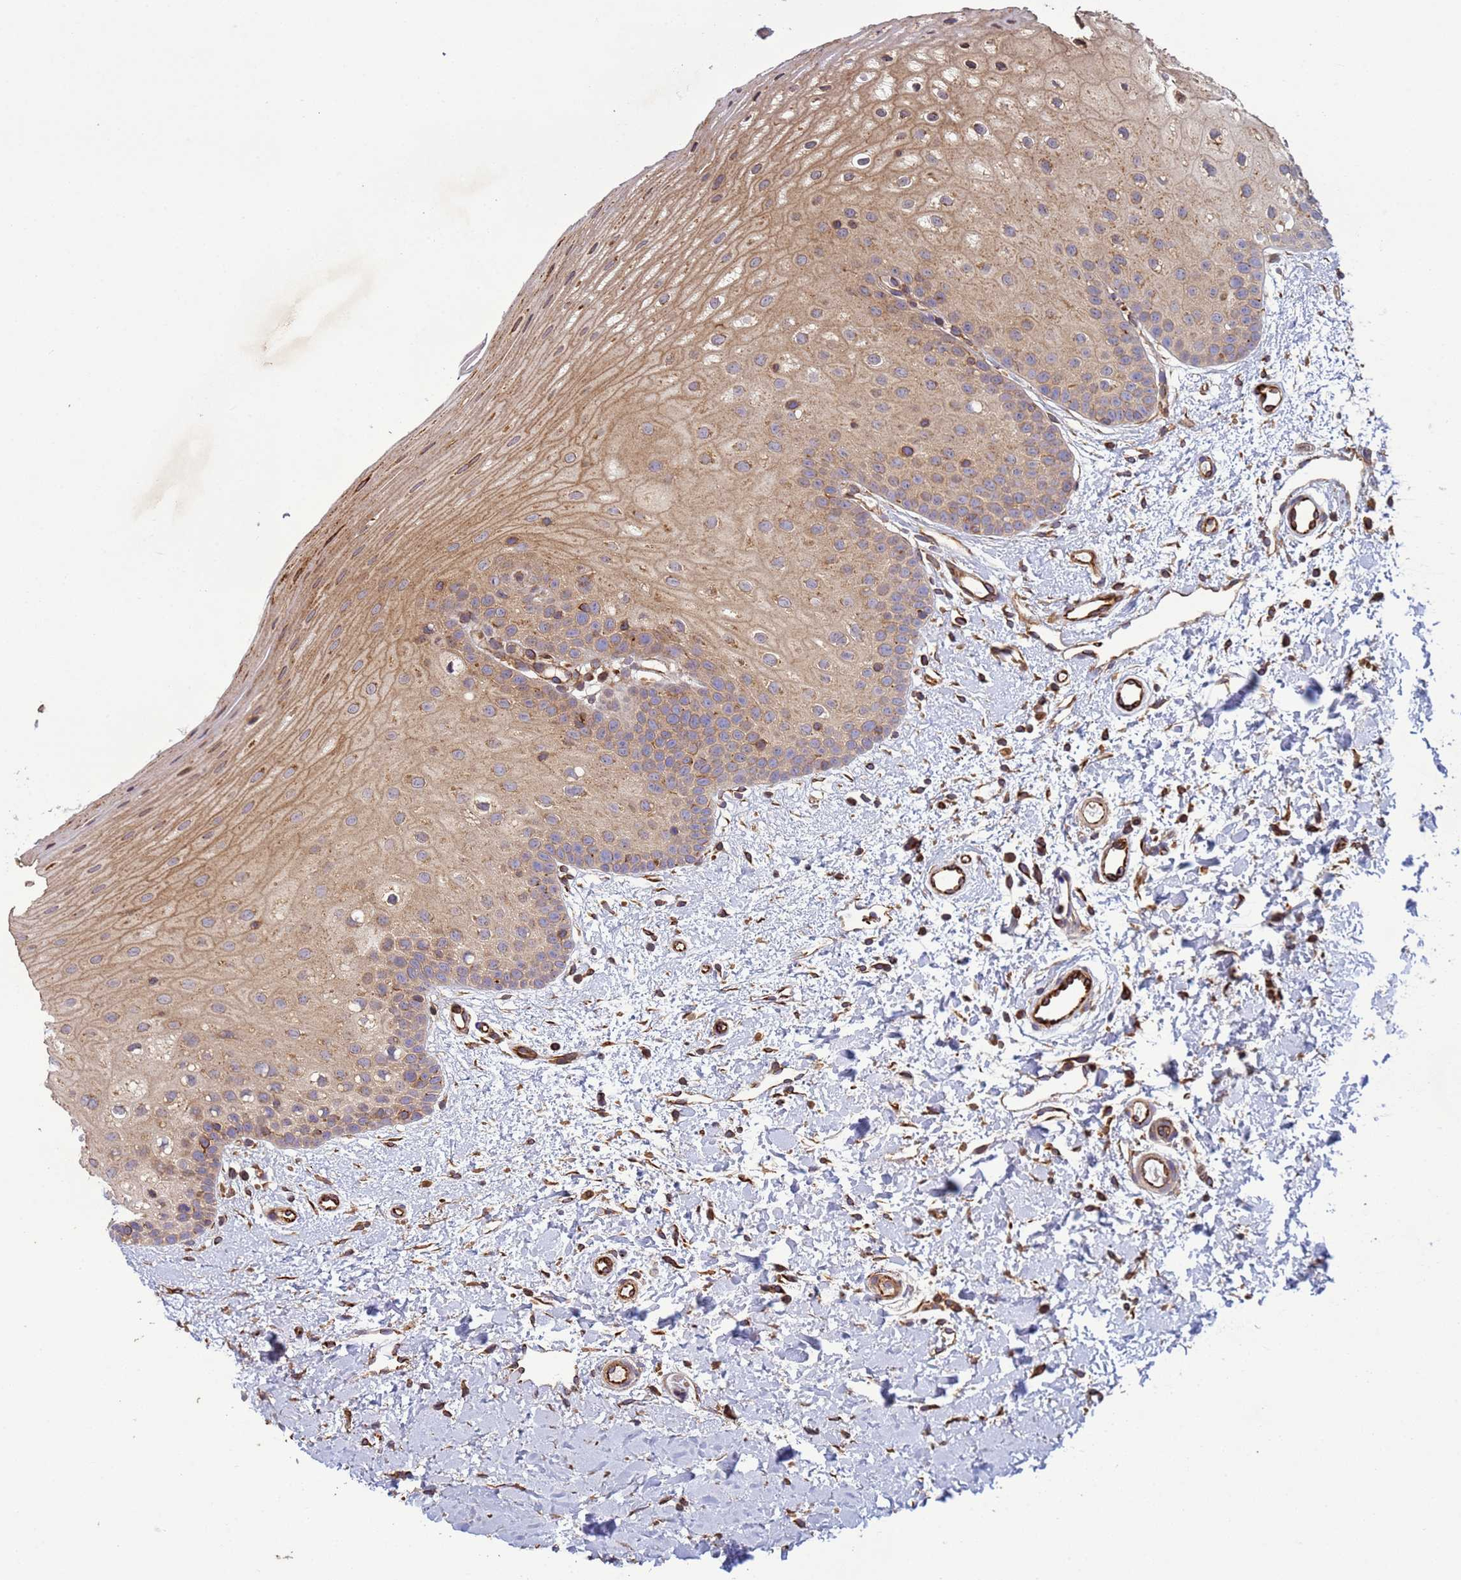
{"staining": {"intensity": "moderate", "quantity": "25%-75%", "location": "cytoplasmic/membranous"}, "tissue": "oral mucosa", "cell_type": "Squamous epithelial cells", "image_type": "normal", "snomed": [{"axis": "morphology", "description": "Normal tissue, NOS"}, {"axis": "topography", "description": "Oral tissue"}], "caption": "Immunohistochemistry of normal oral mucosa displays medium levels of moderate cytoplasmic/membranous expression in about 25%-75% of squamous epithelial cells. Ihc stains the protein of interest in brown and the nuclei are stained blue.", "gene": "RAB10", "patient": {"sex": "female", "age": 67}}